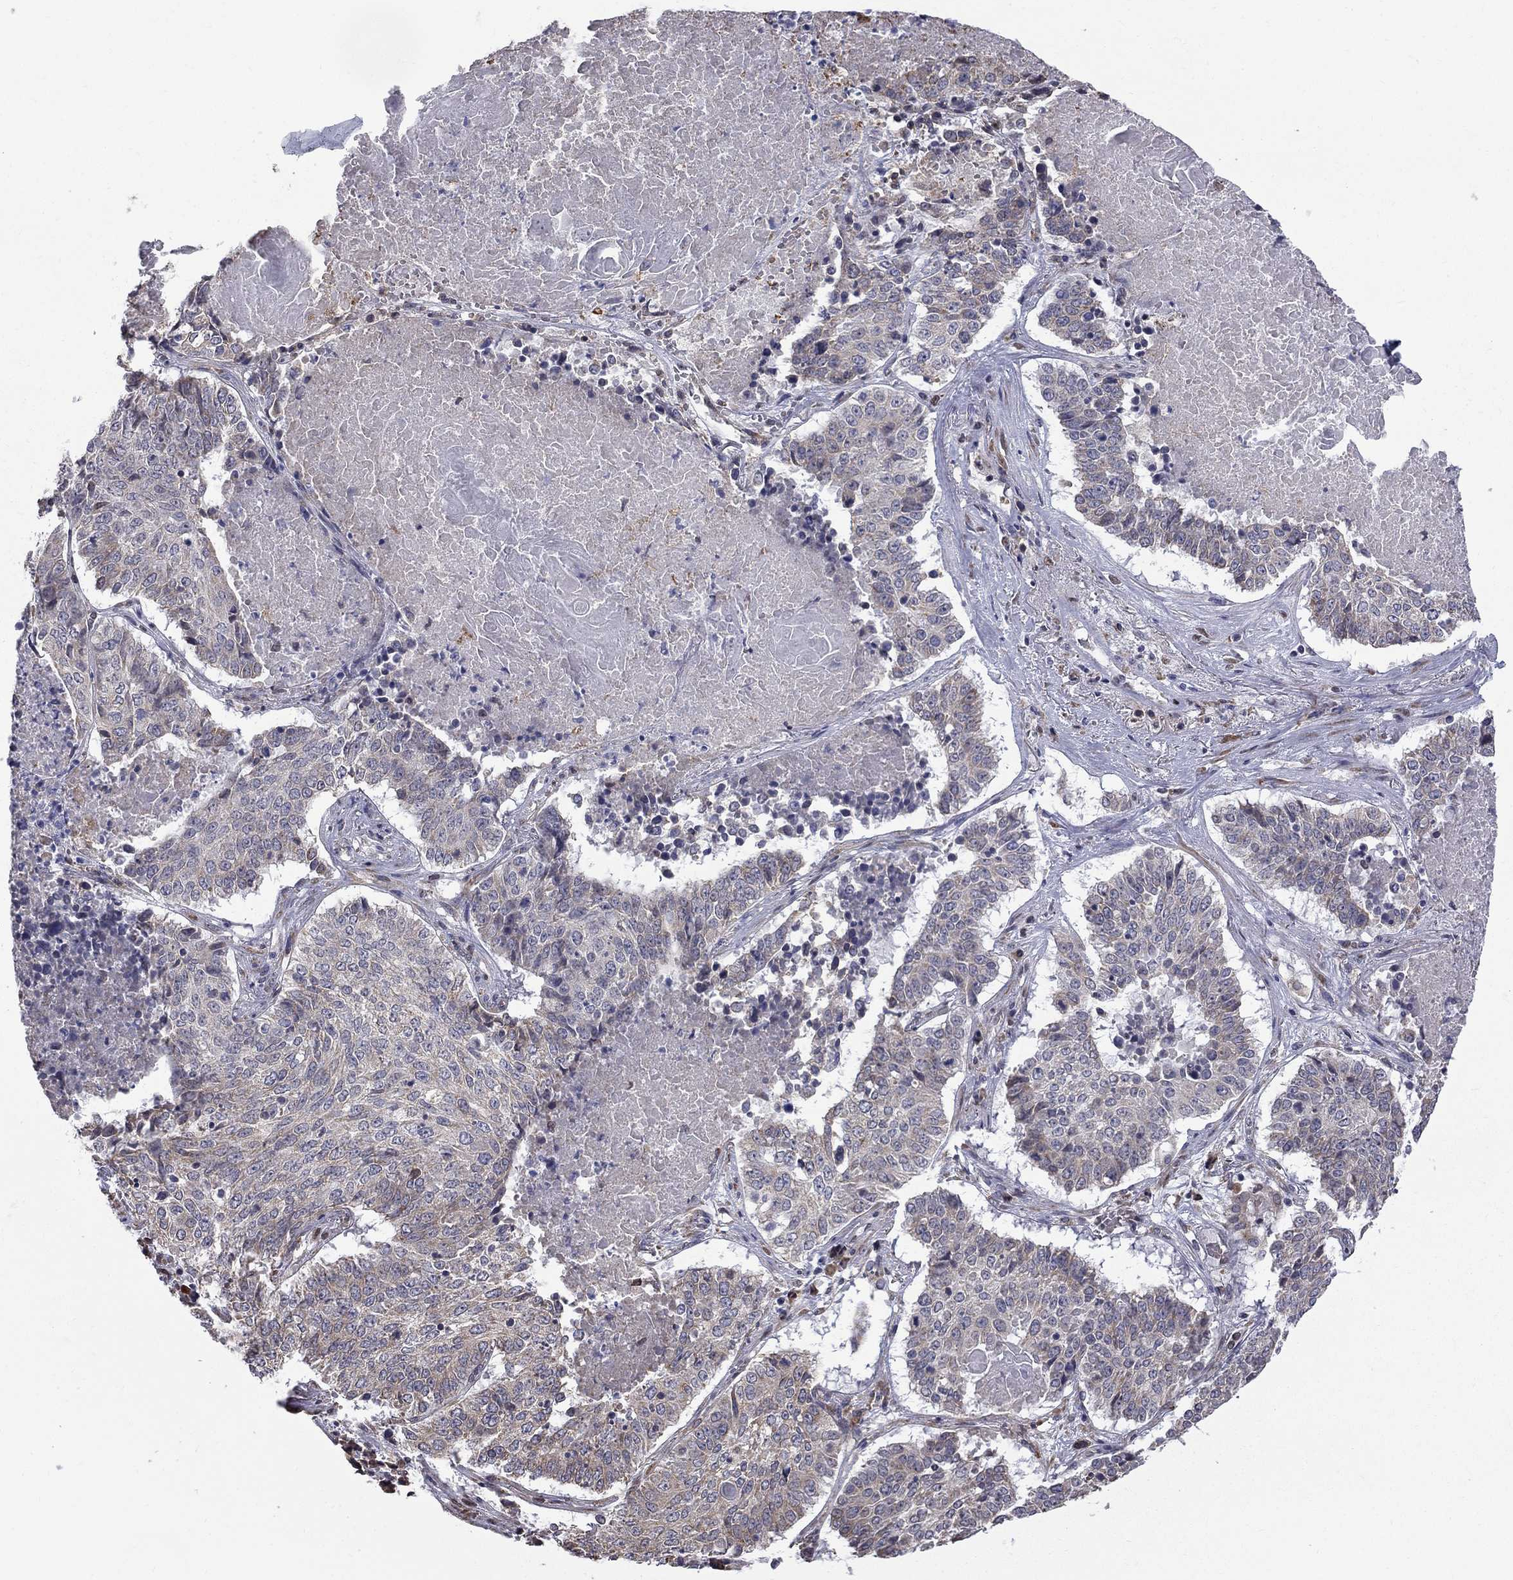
{"staining": {"intensity": "negative", "quantity": "none", "location": "none"}, "tissue": "lung cancer", "cell_type": "Tumor cells", "image_type": "cancer", "snomed": [{"axis": "morphology", "description": "Squamous cell carcinoma, NOS"}, {"axis": "topography", "description": "Lung"}], "caption": "Image shows no significant protein expression in tumor cells of squamous cell carcinoma (lung). (DAB (3,3'-diaminobenzidine) IHC with hematoxylin counter stain).", "gene": "HSPB2", "patient": {"sex": "male", "age": 64}}